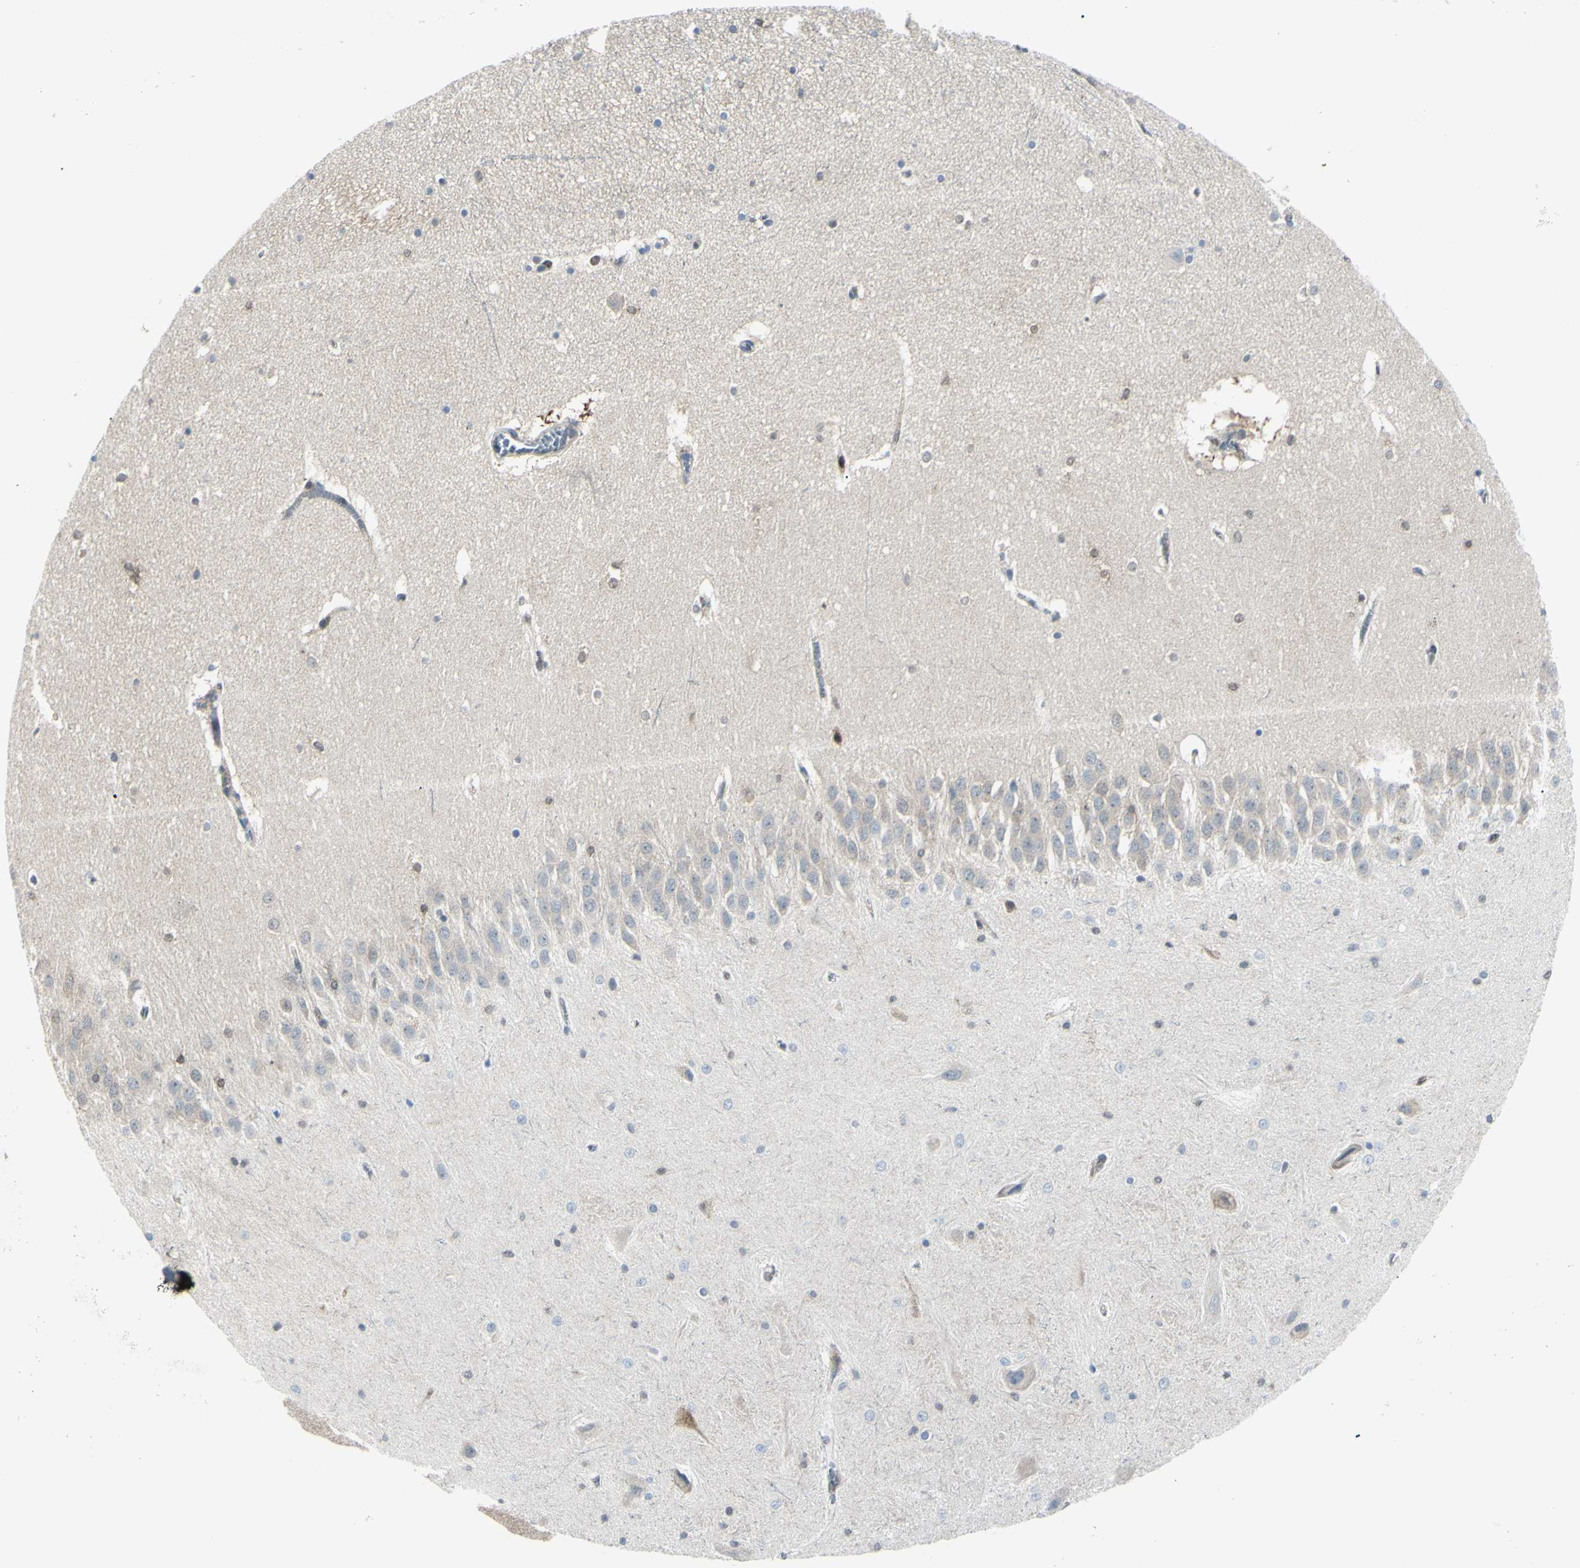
{"staining": {"intensity": "negative", "quantity": "none", "location": "none"}, "tissue": "hippocampus", "cell_type": "Glial cells", "image_type": "normal", "snomed": [{"axis": "morphology", "description": "Normal tissue, NOS"}, {"axis": "topography", "description": "Hippocampus"}], "caption": "Unremarkable hippocampus was stained to show a protein in brown. There is no significant staining in glial cells. Brightfield microscopy of IHC stained with DAB (3,3'-diaminobenzidine) (brown) and hematoxylin (blue), captured at high magnification.", "gene": "PGK1", "patient": {"sex": "male", "age": 45}}